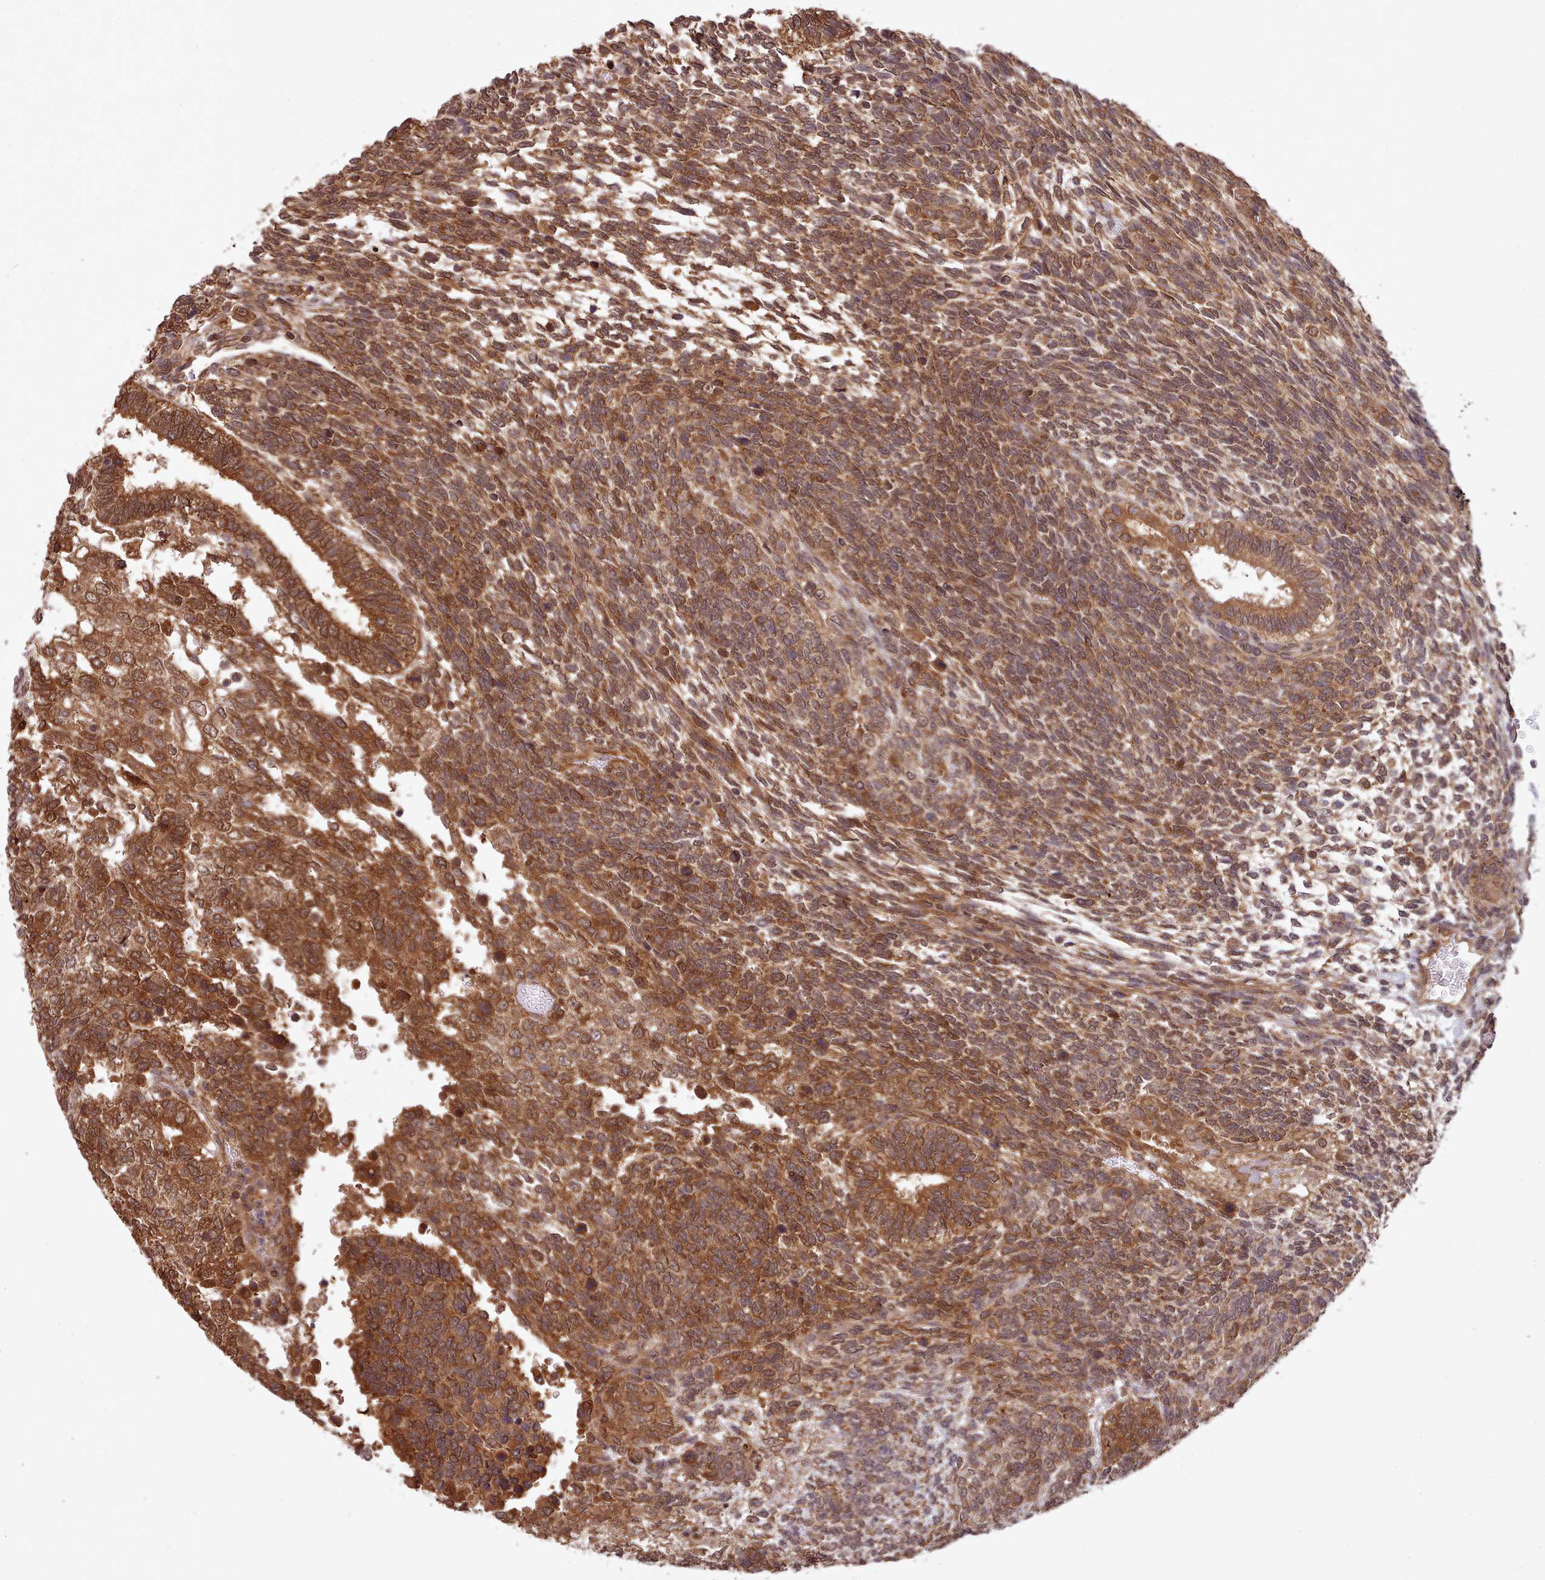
{"staining": {"intensity": "strong", "quantity": ">75%", "location": "cytoplasmic/membranous,nuclear"}, "tissue": "testis cancer", "cell_type": "Tumor cells", "image_type": "cancer", "snomed": [{"axis": "morphology", "description": "Carcinoma, Embryonal, NOS"}, {"axis": "topography", "description": "Testis"}], "caption": "An image showing strong cytoplasmic/membranous and nuclear positivity in about >75% of tumor cells in testis cancer, as visualized by brown immunohistochemical staining.", "gene": "PIP4P1", "patient": {"sex": "male", "age": 23}}